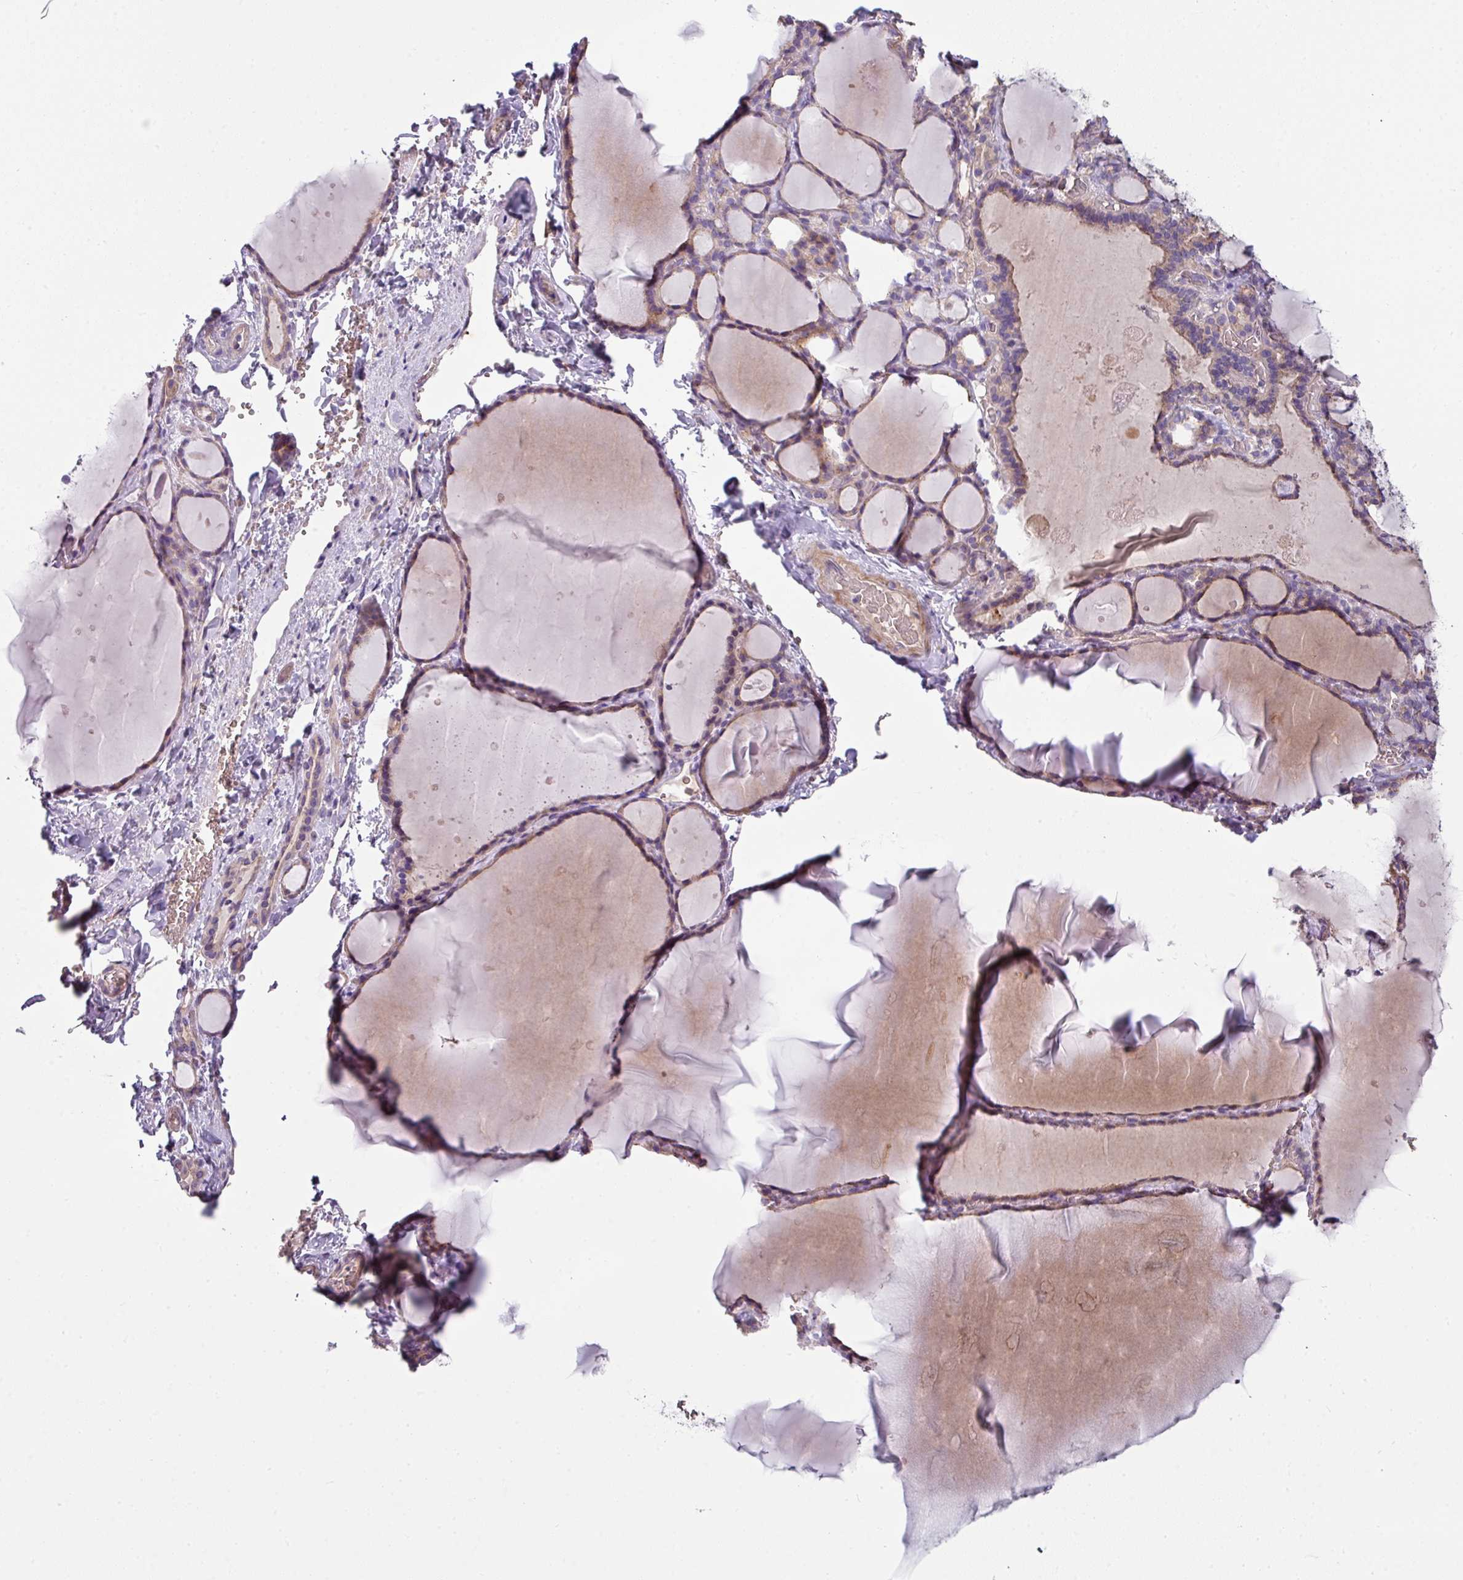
{"staining": {"intensity": "weak", "quantity": "25%-75%", "location": "cytoplasmic/membranous"}, "tissue": "thyroid gland", "cell_type": "Glandular cells", "image_type": "normal", "snomed": [{"axis": "morphology", "description": "Normal tissue, NOS"}, {"axis": "topography", "description": "Thyroid gland"}], "caption": "Human thyroid gland stained with a brown dye shows weak cytoplasmic/membranous positive staining in about 25%-75% of glandular cells.", "gene": "LRRC9", "patient": {"sex": "female", "age": 49}}